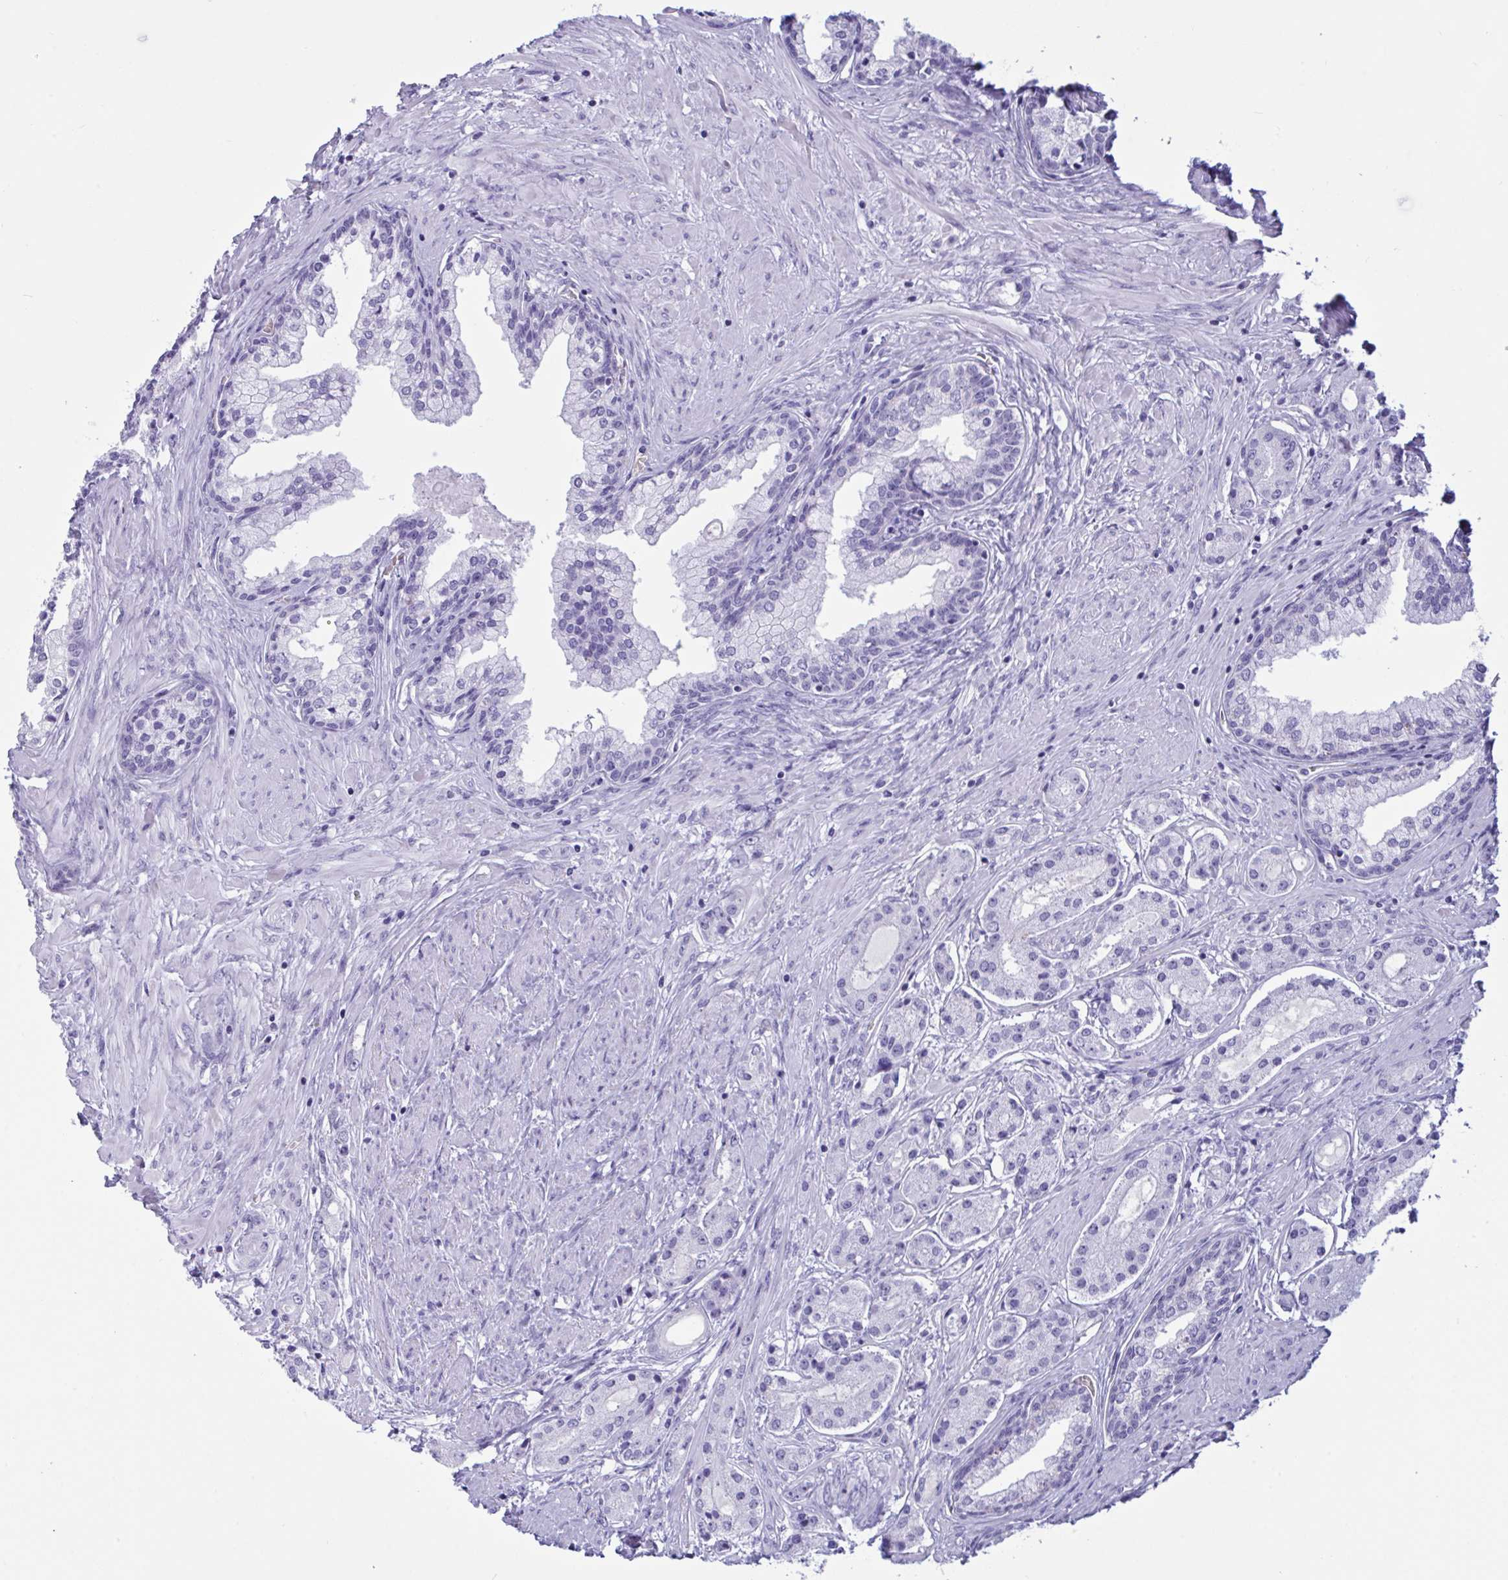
{"staining": {"intensity": "negative", "quantity": "none", "location": "none"}, "tissue": "prostate cancer", "cell_type": "Tumor cells", "image_type": "cancer", "snomed": [{"axis": "morphology", "description": "Adenocarcinoma, High grade"}, {"axis": "topography", "description": "Prostate"}], "caption": "This is an immunohistochemistry (IHC) micrograph of adenocarcinoma (high-grade) (prostate). There is no positivity in tumor cells.", "gene": "SLC2A1", "patient": {"sex": "male", "age": 67}}